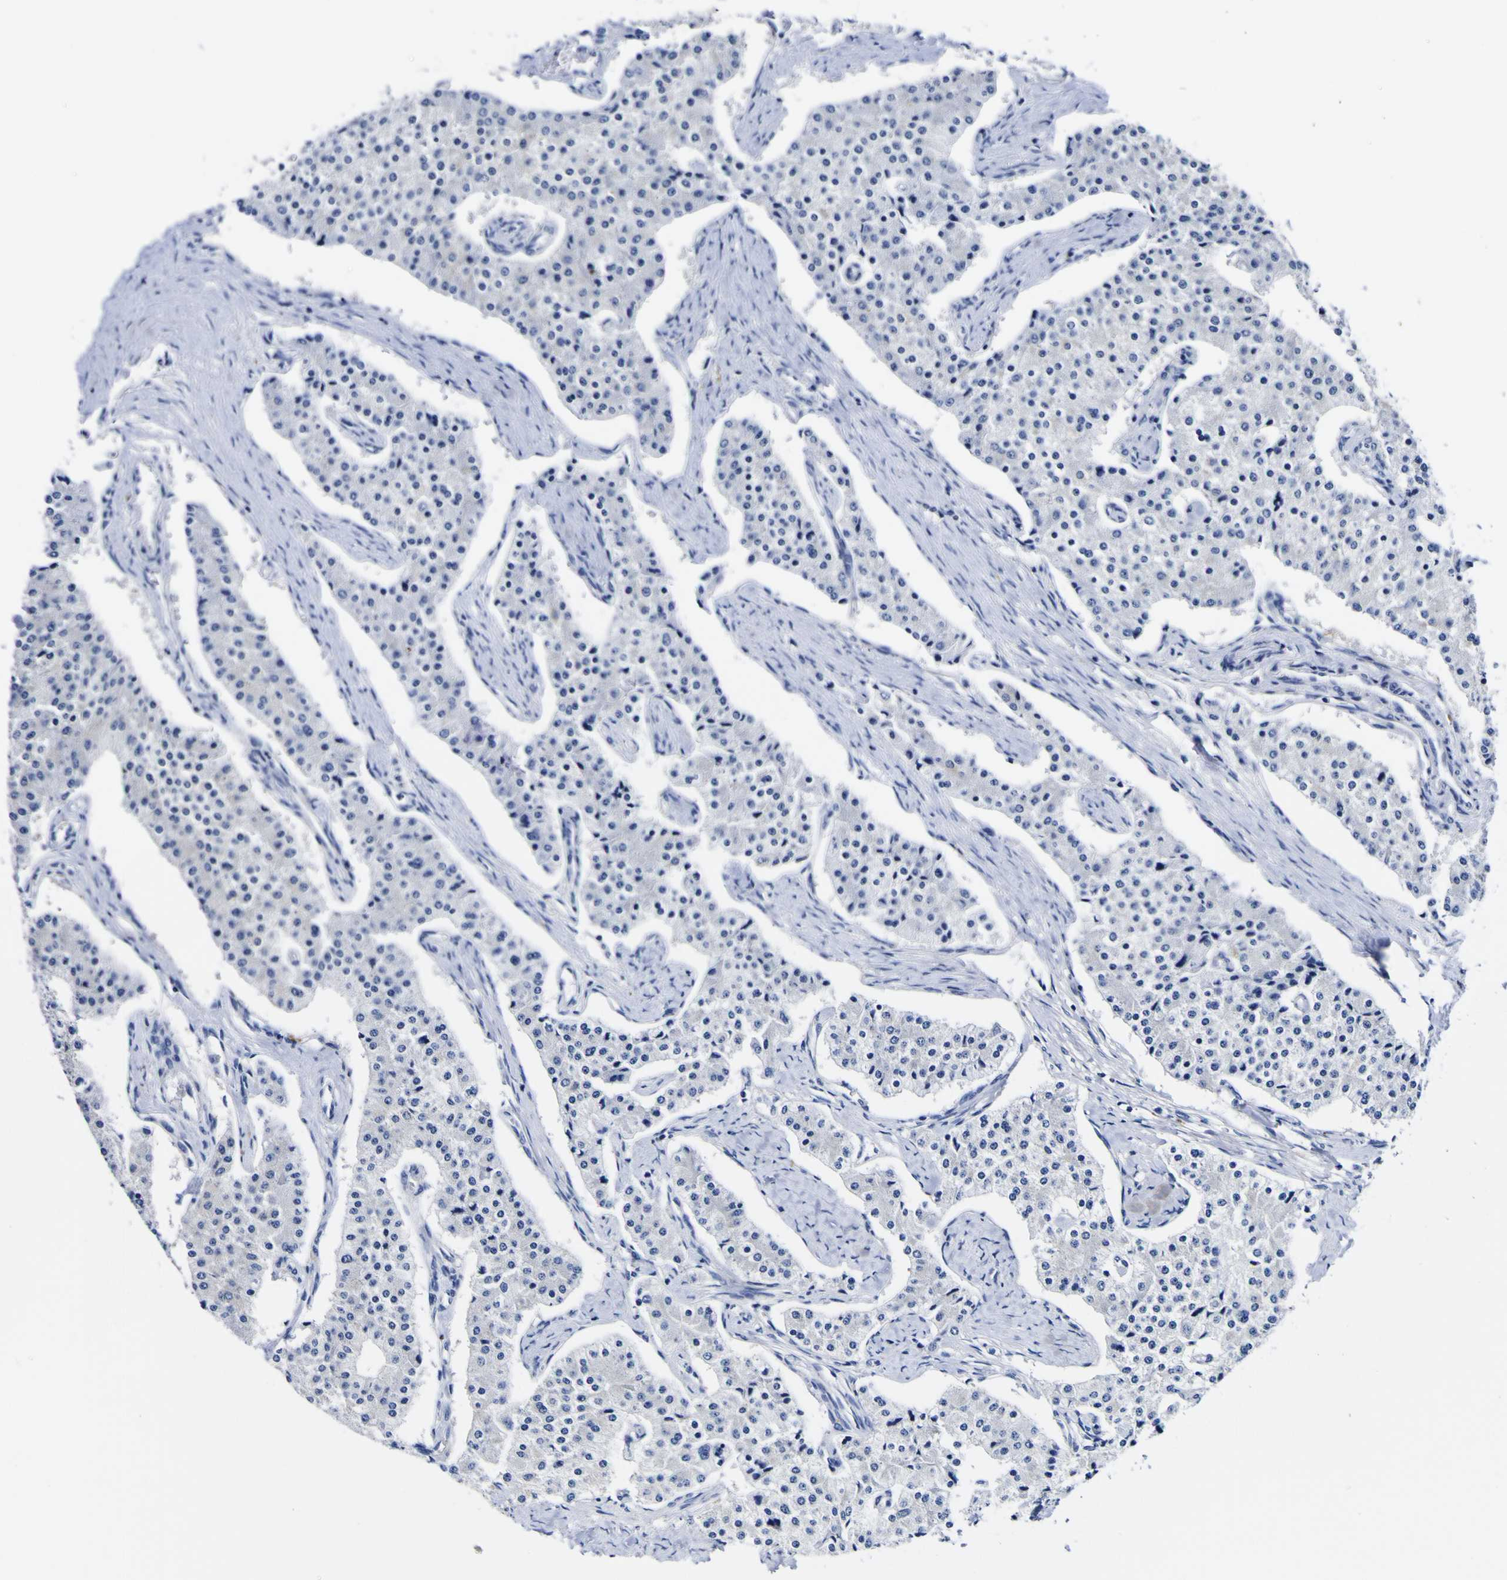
{"staining": {"intensity": "negative", "quantity": "none", "location": "none"}, "tissue": "carcinoid", "cell_type": "Tumor cells", "image_type": "cancer", "snomed": [{"axis": "morphology", "description": "Carcinoid, malignant, NOS"}, {"axis": "topography", "description": "Colon"}], "caption": "Carcinoid was stained to show a protein in brown. There is no significant positivity in tumor cells.", "gene": "HLA-DQA1", "patient": {"sex": "female", "age": 52}}